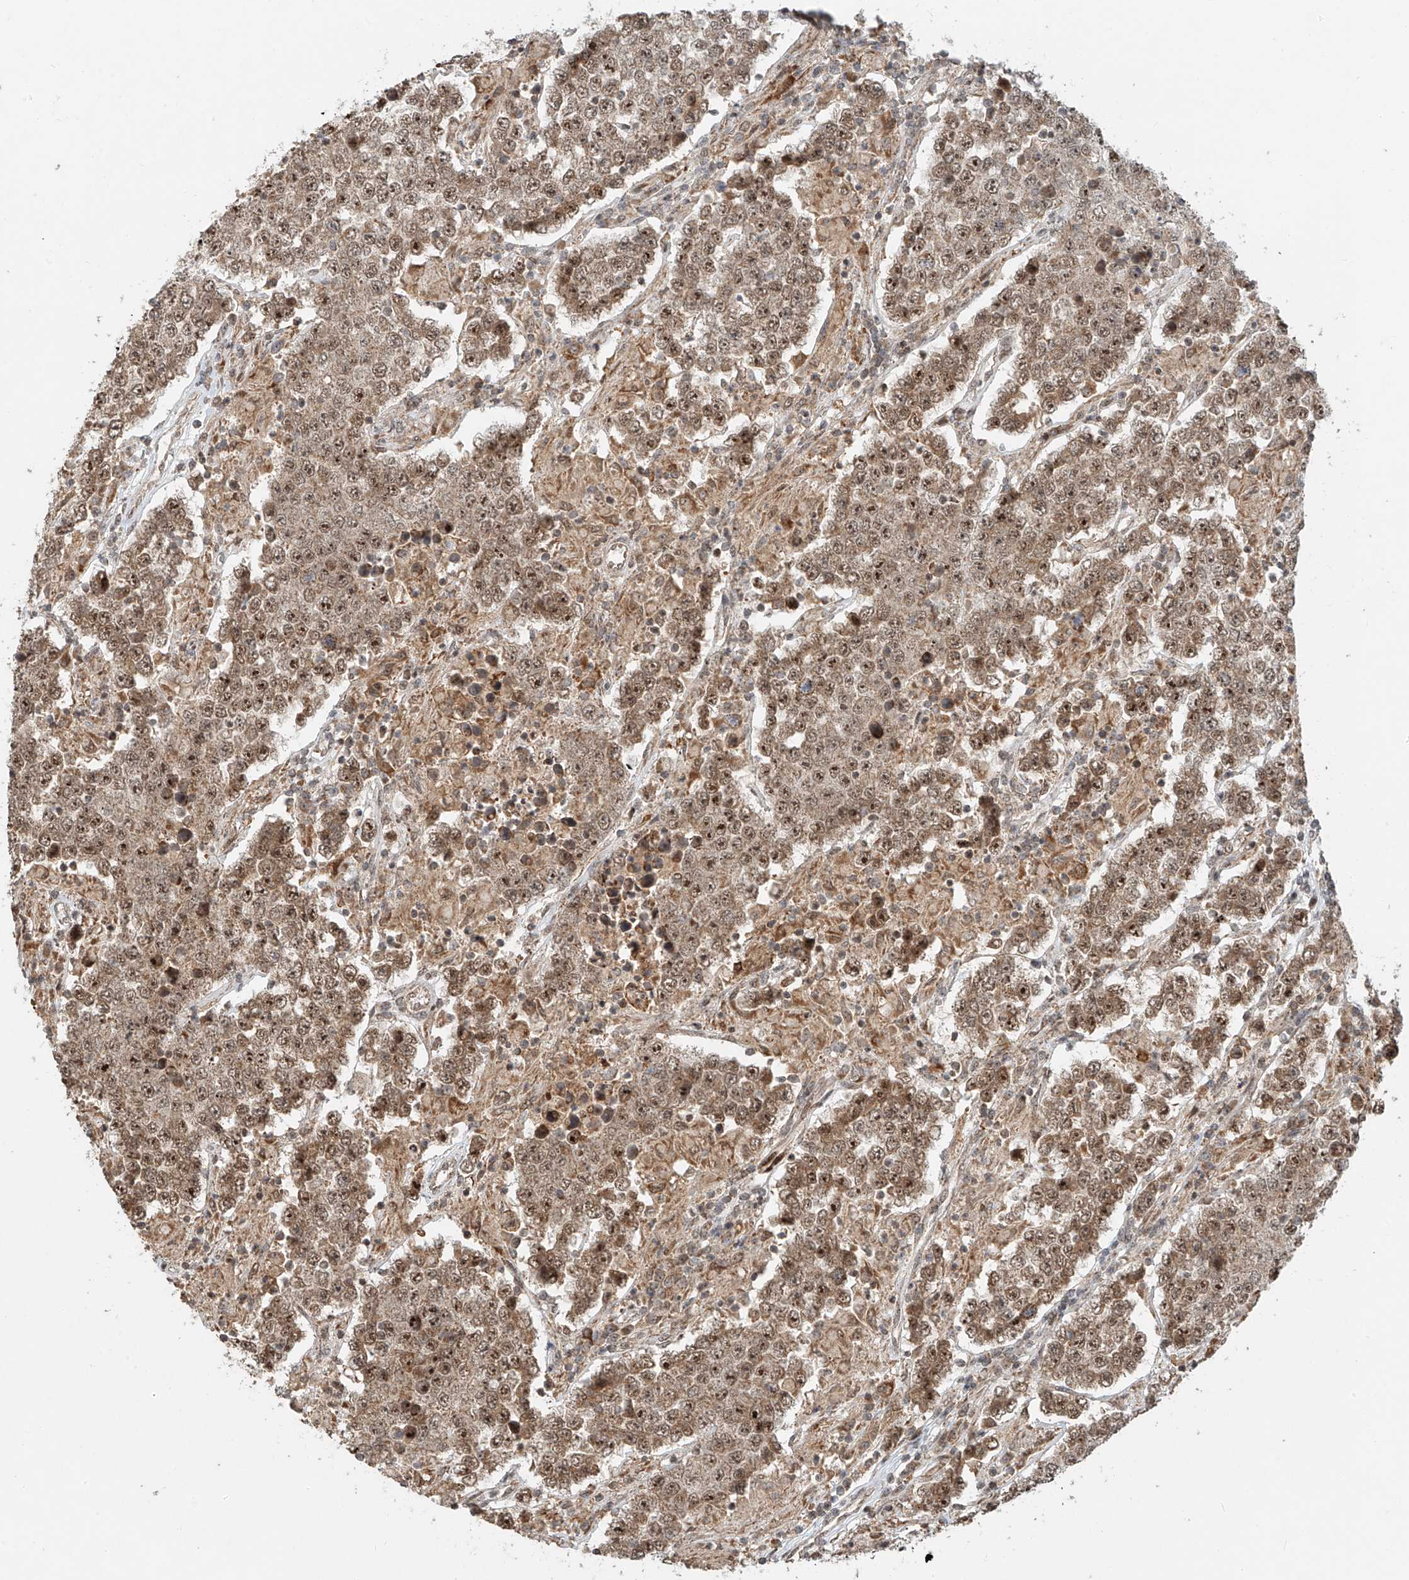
{"staining": {"intensity": "moderate", "quantity": ">75%", "location": "cytoplasmic/membranous,nuclear"}, "tissue": "testis cancer", "cell_type": "Tumor cells", "image_type": "cancer", "snomed": [{"axis": "morphology", "description": "Normal tissue, NOS"}, {"axis": "morphology", "description": "Urothelial carcinoma, High grade"}, {"axis": "morphology", "description": "Seminoma, NOS"}, {"axis": "morphology", "description": "Carcinoma, Embryonal, NOS"}, {"axis": "topography", "description": "Urinary bladder"}, {"axis": "topography", "description": "Testis"}], "caption": "Moderate cytoplasmic/membranous and nuclear protein staining is appreciated in approximately >75% of tumor cells in testis seminoma. (IHC, brightfield microscopy, high magnification).", "gene": "SYTL3", "patient": {"sex": "male", "age": 41}}